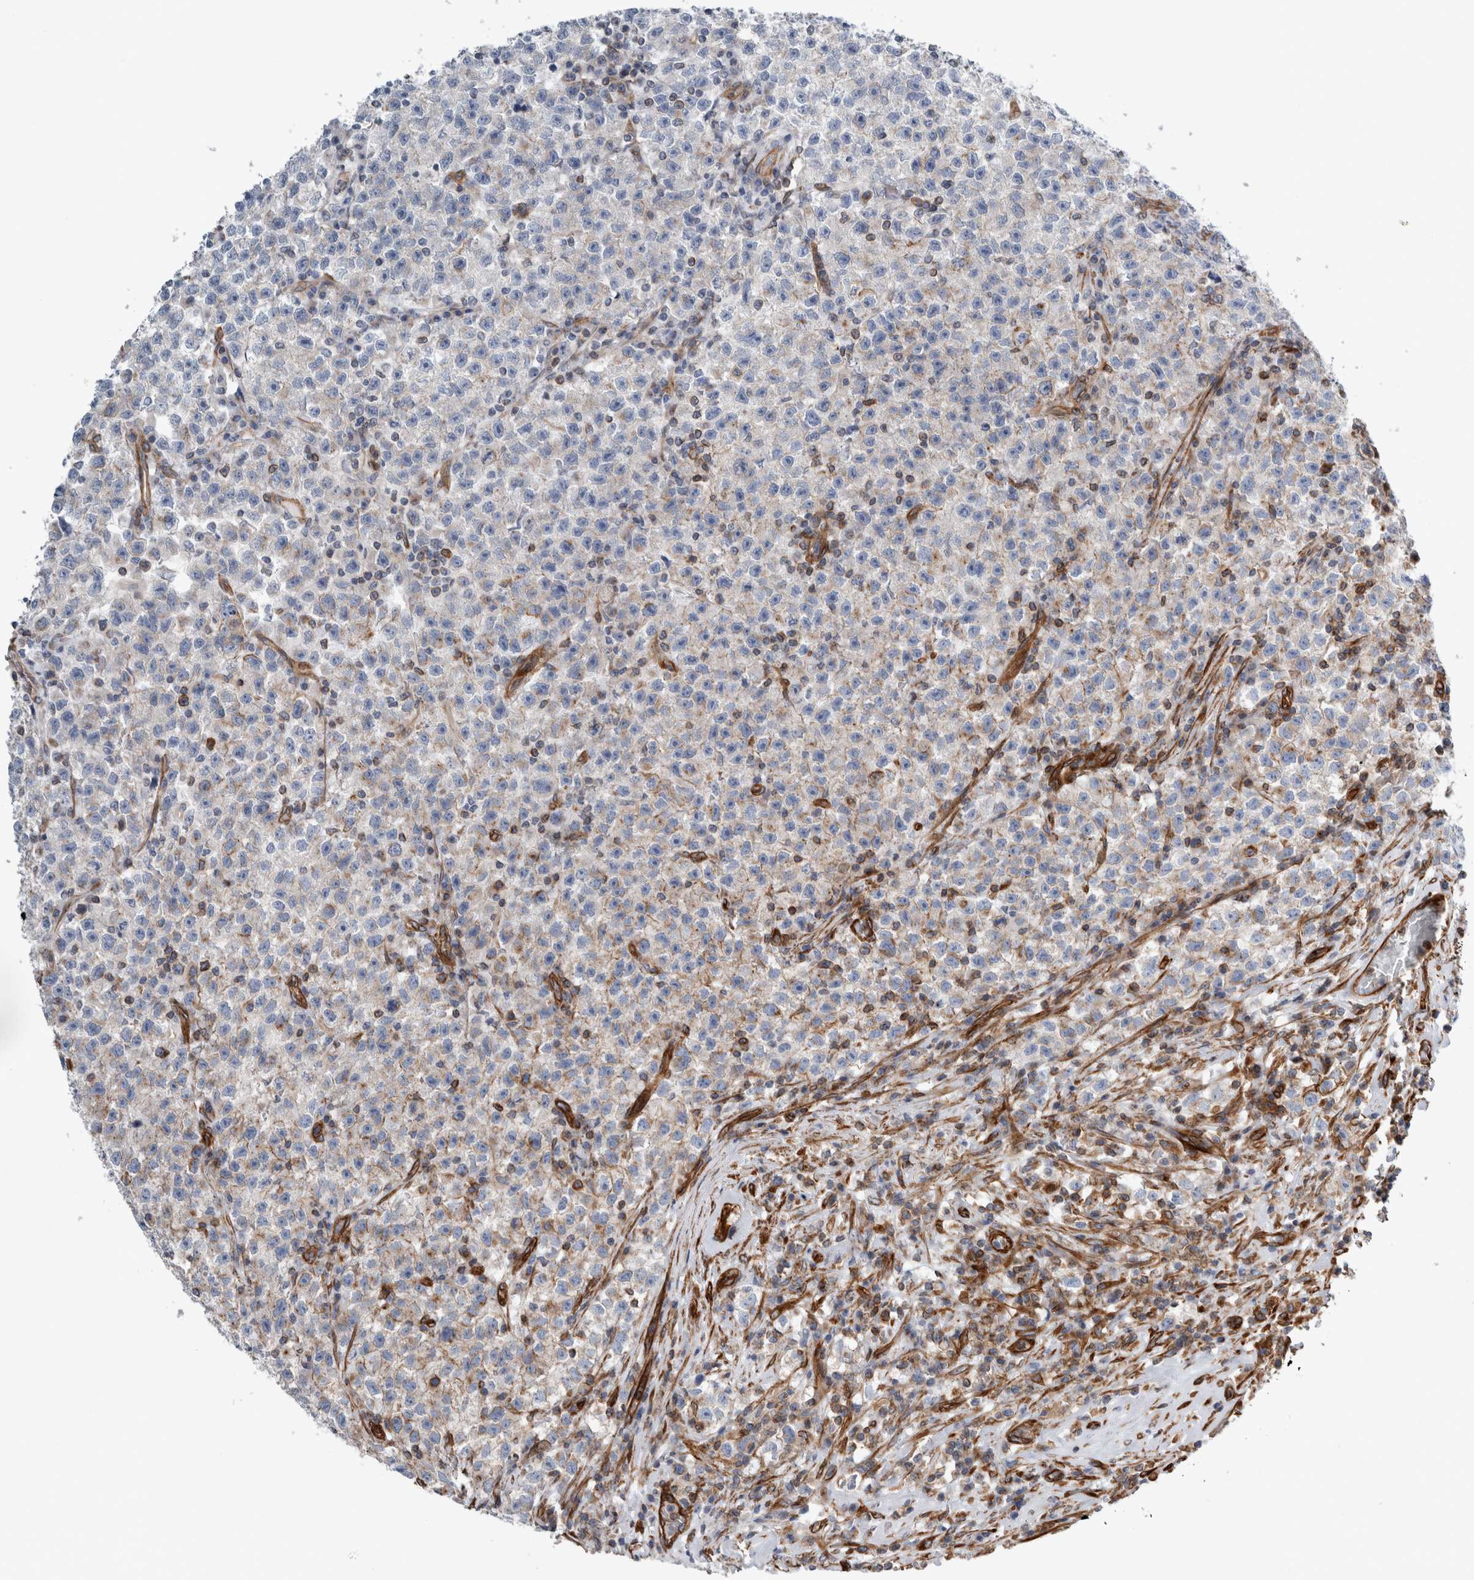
{"staining": {"intensity": "weak", "quantity": "<25%", "location": "cytoplasmic/membranous"}, "tissue": "testis cancer", "cell_type": "Tumor cells", "image_type": "cancer", "snomed": [{"axis": "morphology", "description": "Seminoma, NOS"}, {"axis": "topography", "description": "Testis"}], "caption": "Tumor cells are negative for brown protein staining in seminoma (testis). Brightfield microscopy of immunohistochemistry stained with DAB (brown) and hematoxylin (blue), captured at high magnification.", "gene": "PLEC", "patient": {"sex": "male", "age": 22}}